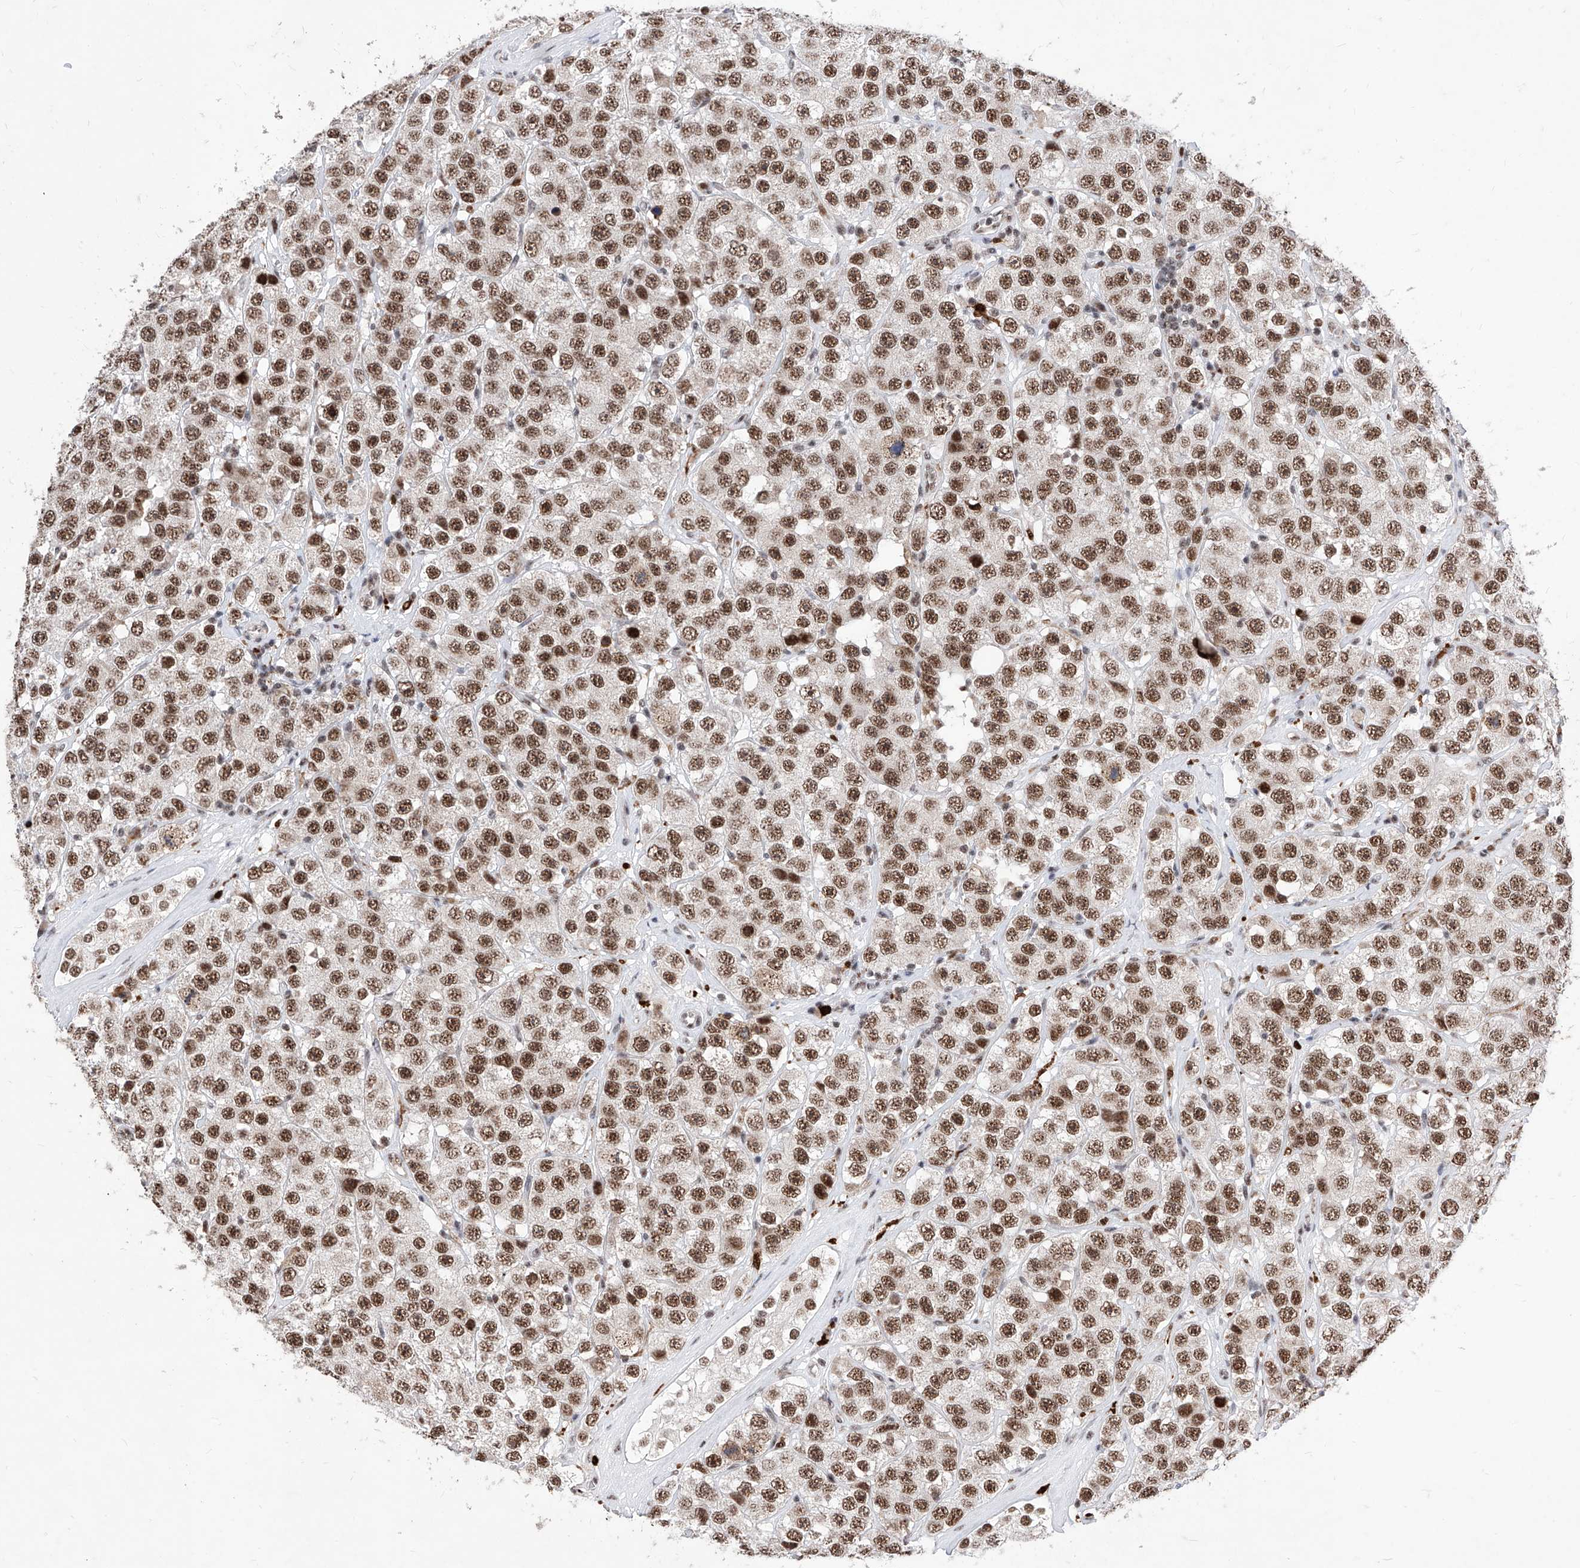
{"staining": {"intensity": "moderate", "quantity": ">75%", "location": "nuclear"}, "tissue": "testis cancer", "cell_type": "Tumor cells", "image_type": "cancer", "snomed": [{"axis": "morphology", "description": "Seminoma, NOS"}, {"axis": "topography", "description": "Testis"}], "caption": "Protein expression analysis of human testis cancer (seminoma) reveals moderate nuclear positivity in about >75% of tumor cells. The protein is shown in brown color, while the nuclei are stained blue.", "gene": "PHF5A", "patient": {"sex": "male", "age": 28}}